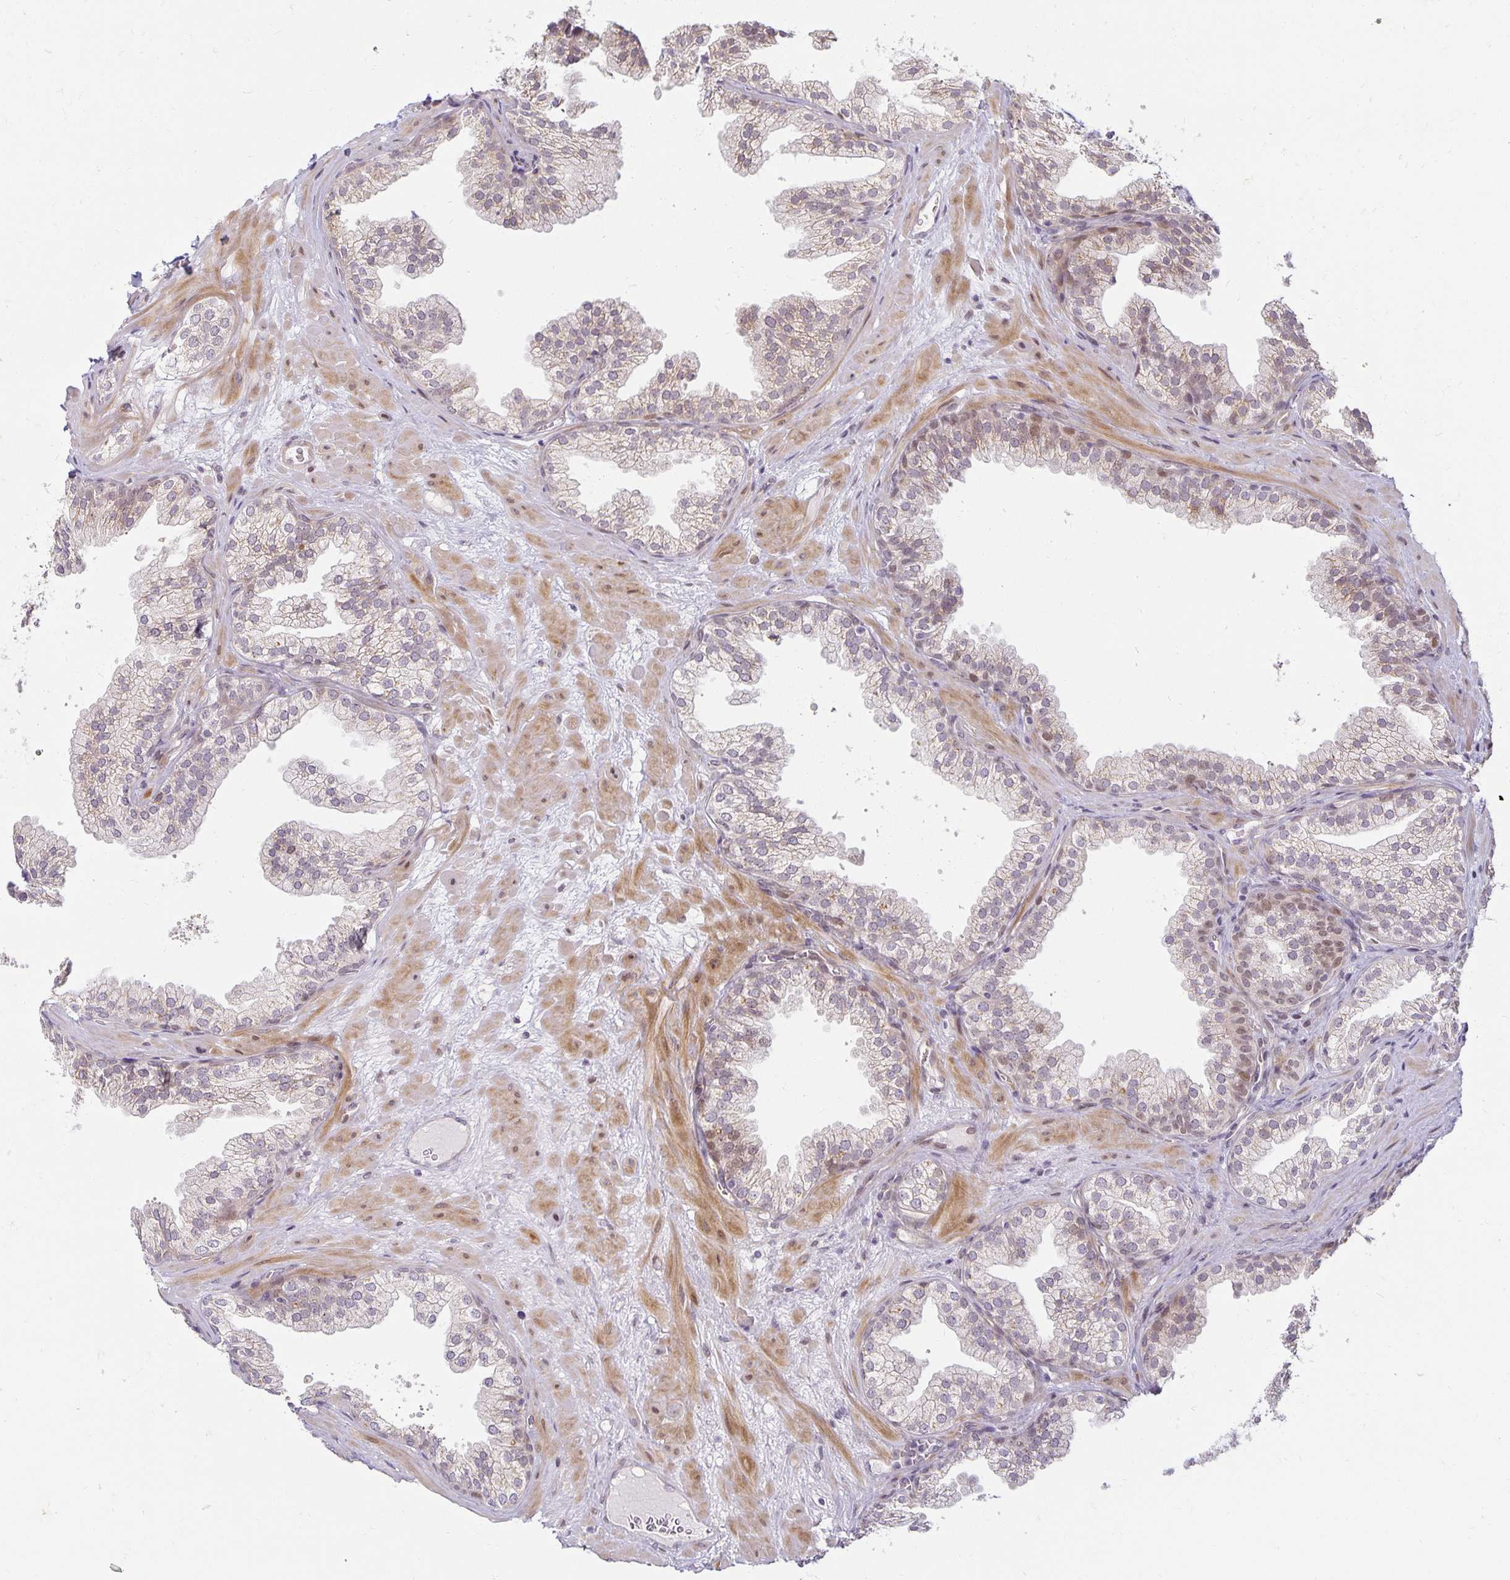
{"staining": {"intensity": "weak", "quantity": "<25%", "location": "cytoplasmic/membranous"}, "tissue": "prostate", "cell_type": "Glandular cells", "image_type": "normal", "snomed": [{"axis": "morphology", "description": "Normal tissue, NOS"}, {"axis": "topography", "description": "Prostate"}], "caption": "An IHC micrograph of normal prostate is shown. There is no staining in glandular cells of prostate.", "gene": "EHF", "patient": {"sex": "male", "age": 37}}